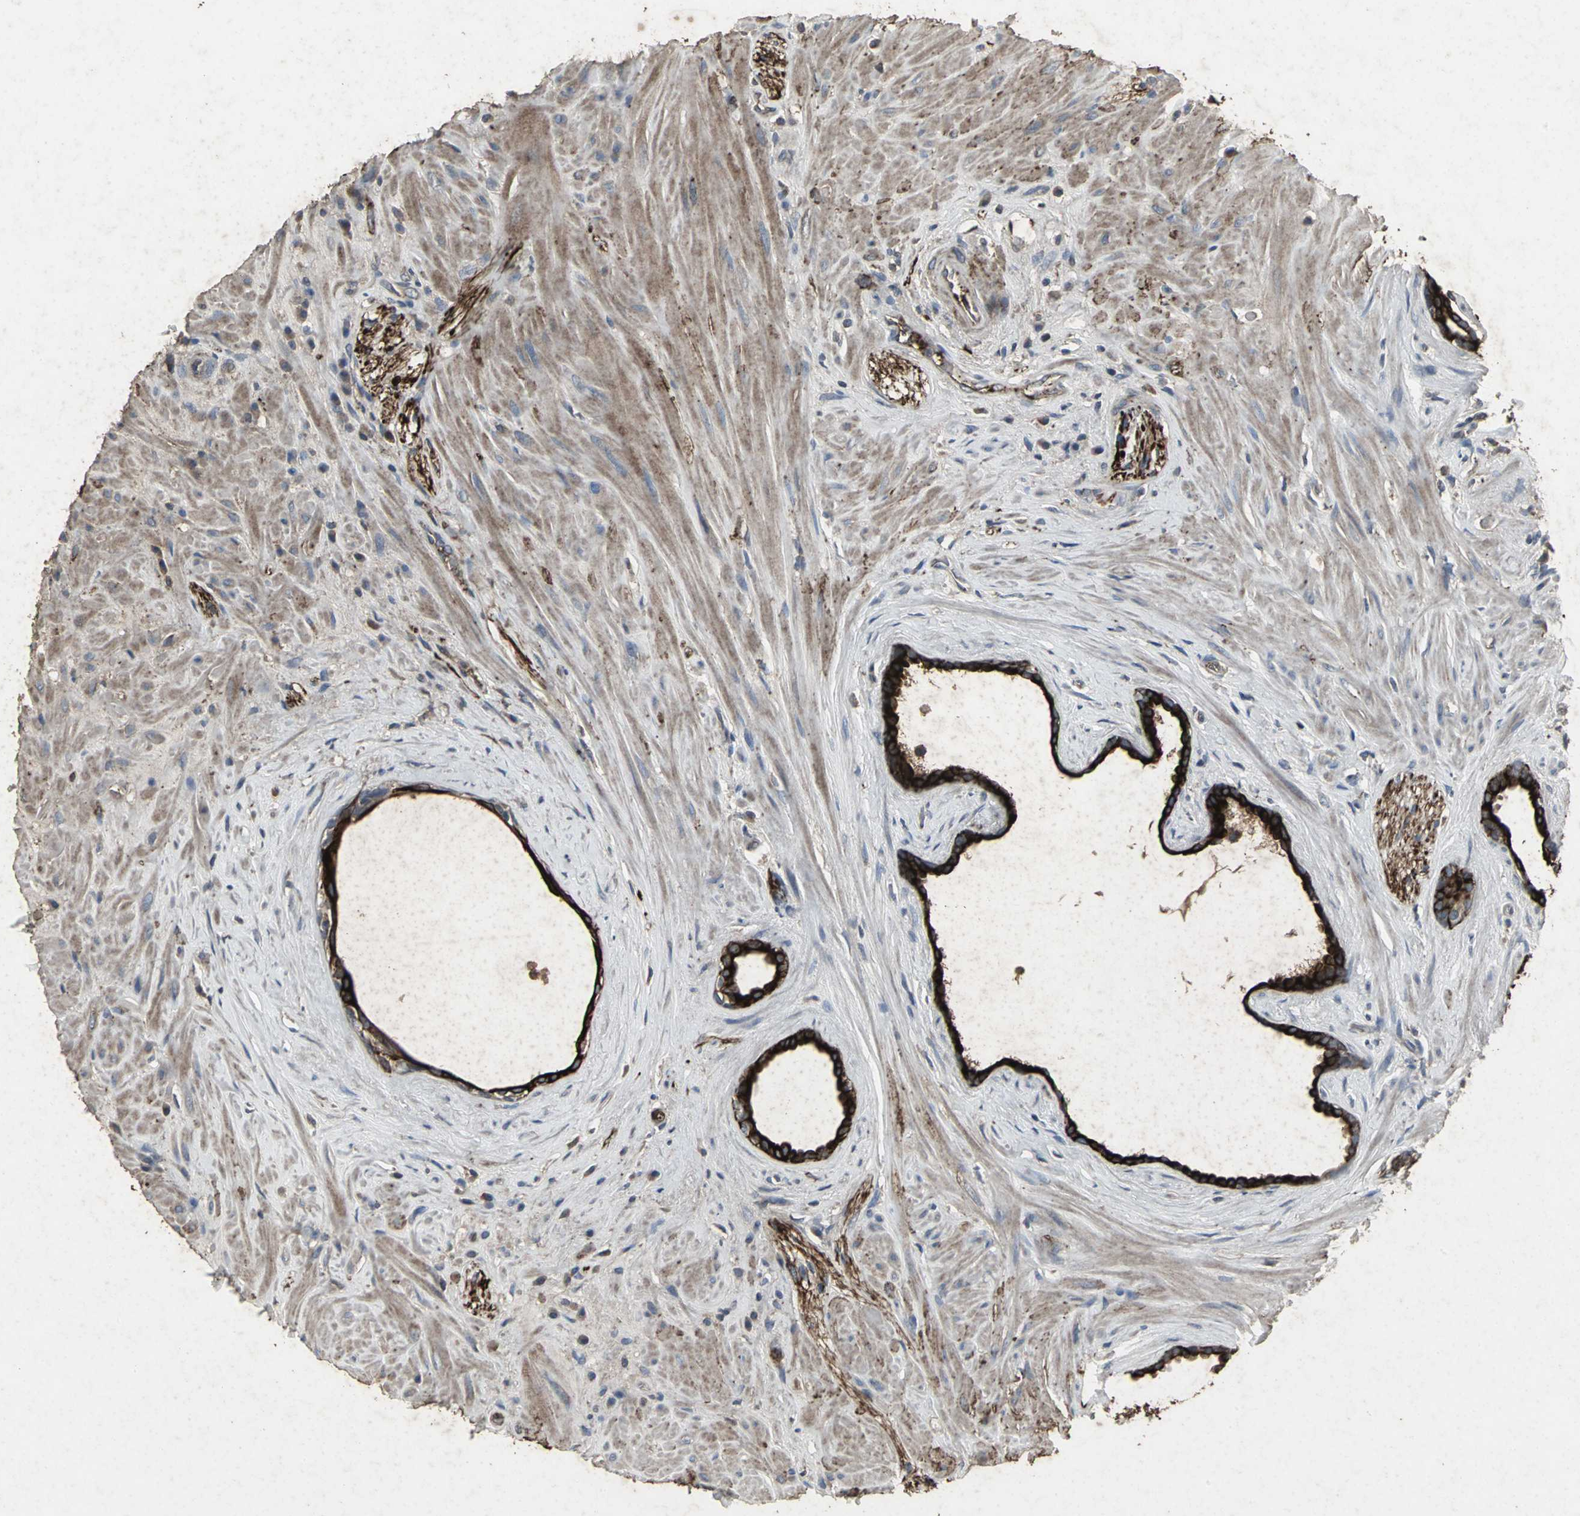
{"staining": {"intensity": "strong", "quantity": ">75%", "location": "cytoplasmic/membranous"}, "tissue": "seminal vesicle", "cell_type": "Glandular cells", "image_type": "normal", "snomed": [{"axis": "morphology", "description": "Normal tissue, NOS"}, {"axis": "topography", "description": "Seminal veicle"}], "caption": "This is an image of IHC staining of benign seminal vesicle, which shows strong expression in the cytoplasmic/membranous of glandular cells.", "gene": "CCR9", "patient": {"sex": "male", "age": 61}}